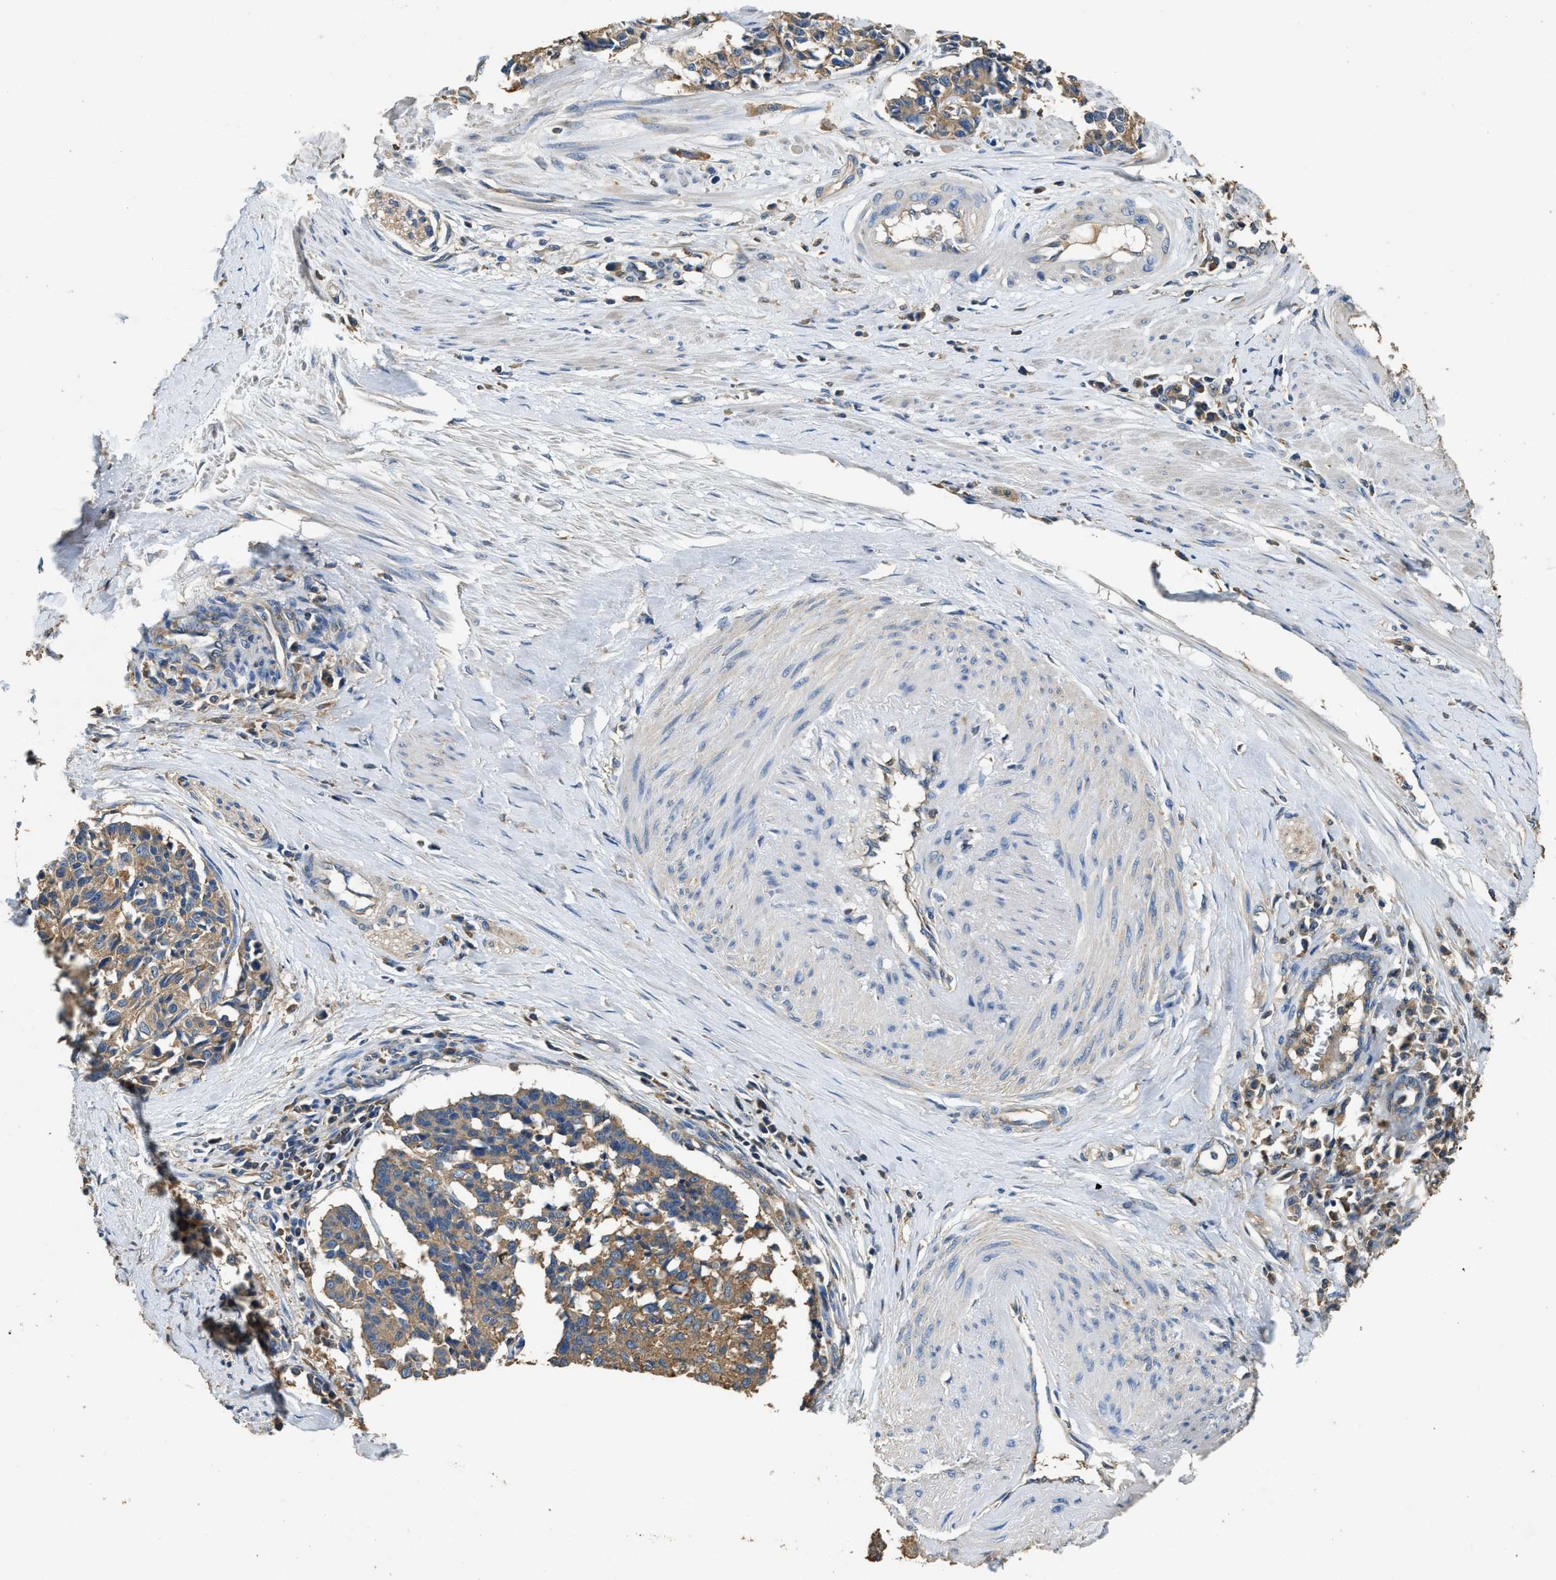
{"staining": {"intensity": "moderate", "quantity": ">75%", "location": "cytoplasmic/membranous"}, "tissue": "cervical cancer", "cell_type": "Tumor cells", "image_type": "cancer", "snomed": [{"axis": "morphology", "description": "Squamous cell carcinoma, NOS"}, {"axis": "topography", "description": "Cervix"}], "caption": "A photomicrograph of human cervical squamous cell carcinoma stained for a protein exhibits moderate cytoplasmic/membranous brown staining in tumor cells.", "gene": "BLOC1S1", "patient": {"sex": "female", "age": 35}}